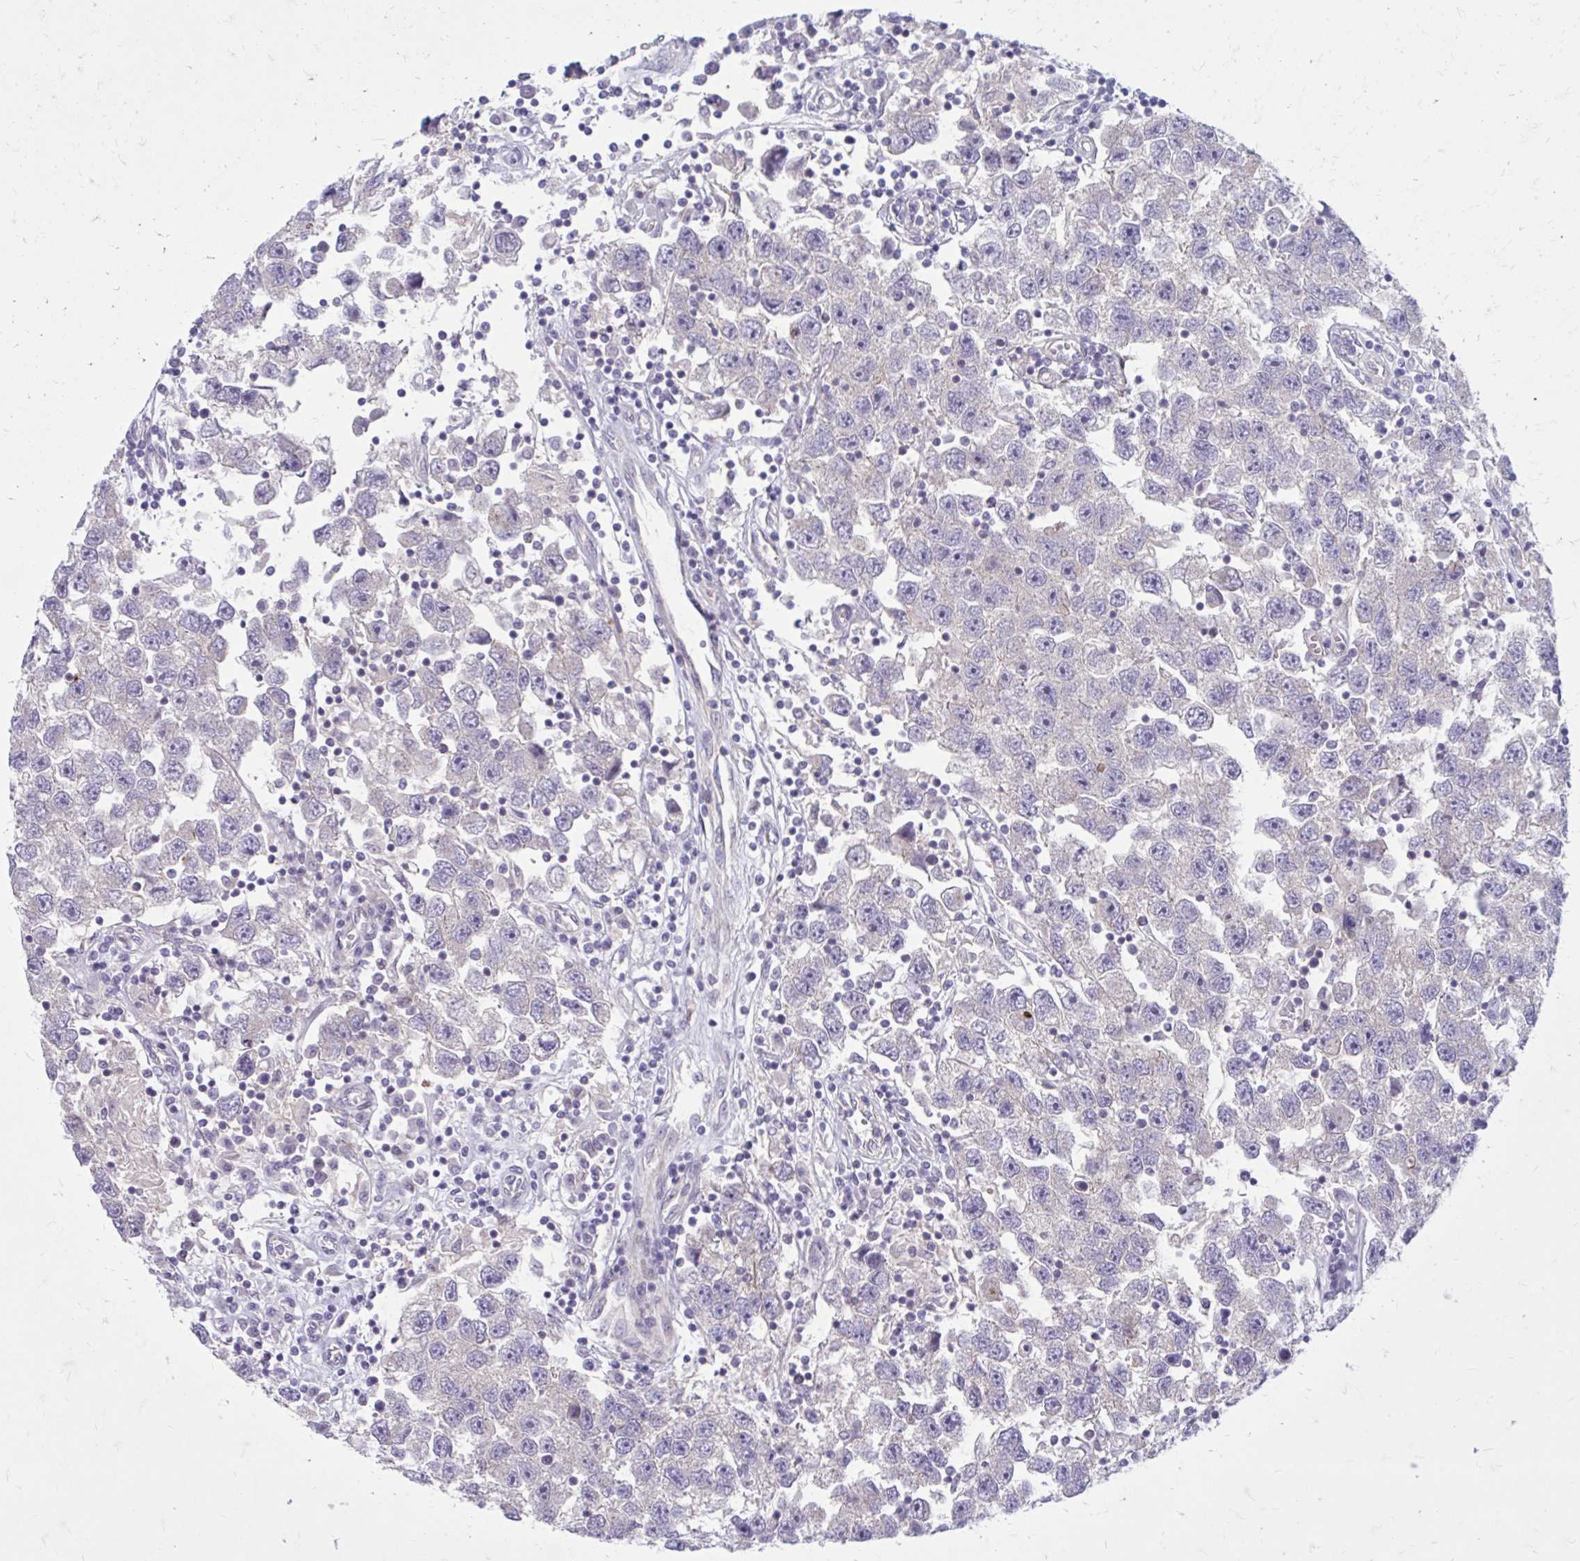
{"staining": {"intensity": "moderate", "quantity": "<25%", "location": "cytoplasmic/membranous"}, "tissue": "testis cancer", "cell_type": "Tumor cells", "image_type": "cancer", "snomed": [{"axis": "morphology", "description": "Seminoma, NOS"}, {"axis": "topography", "description": "Testis"}], "caption": "A micrograph showing moderate cytoplasmic/membranous expression in about <25% of tumor cells in testis cancer, as visualized by brown immunohistochemical staining.", "gene": "FAP", "patient": {"sex": "male", "age": 26}}